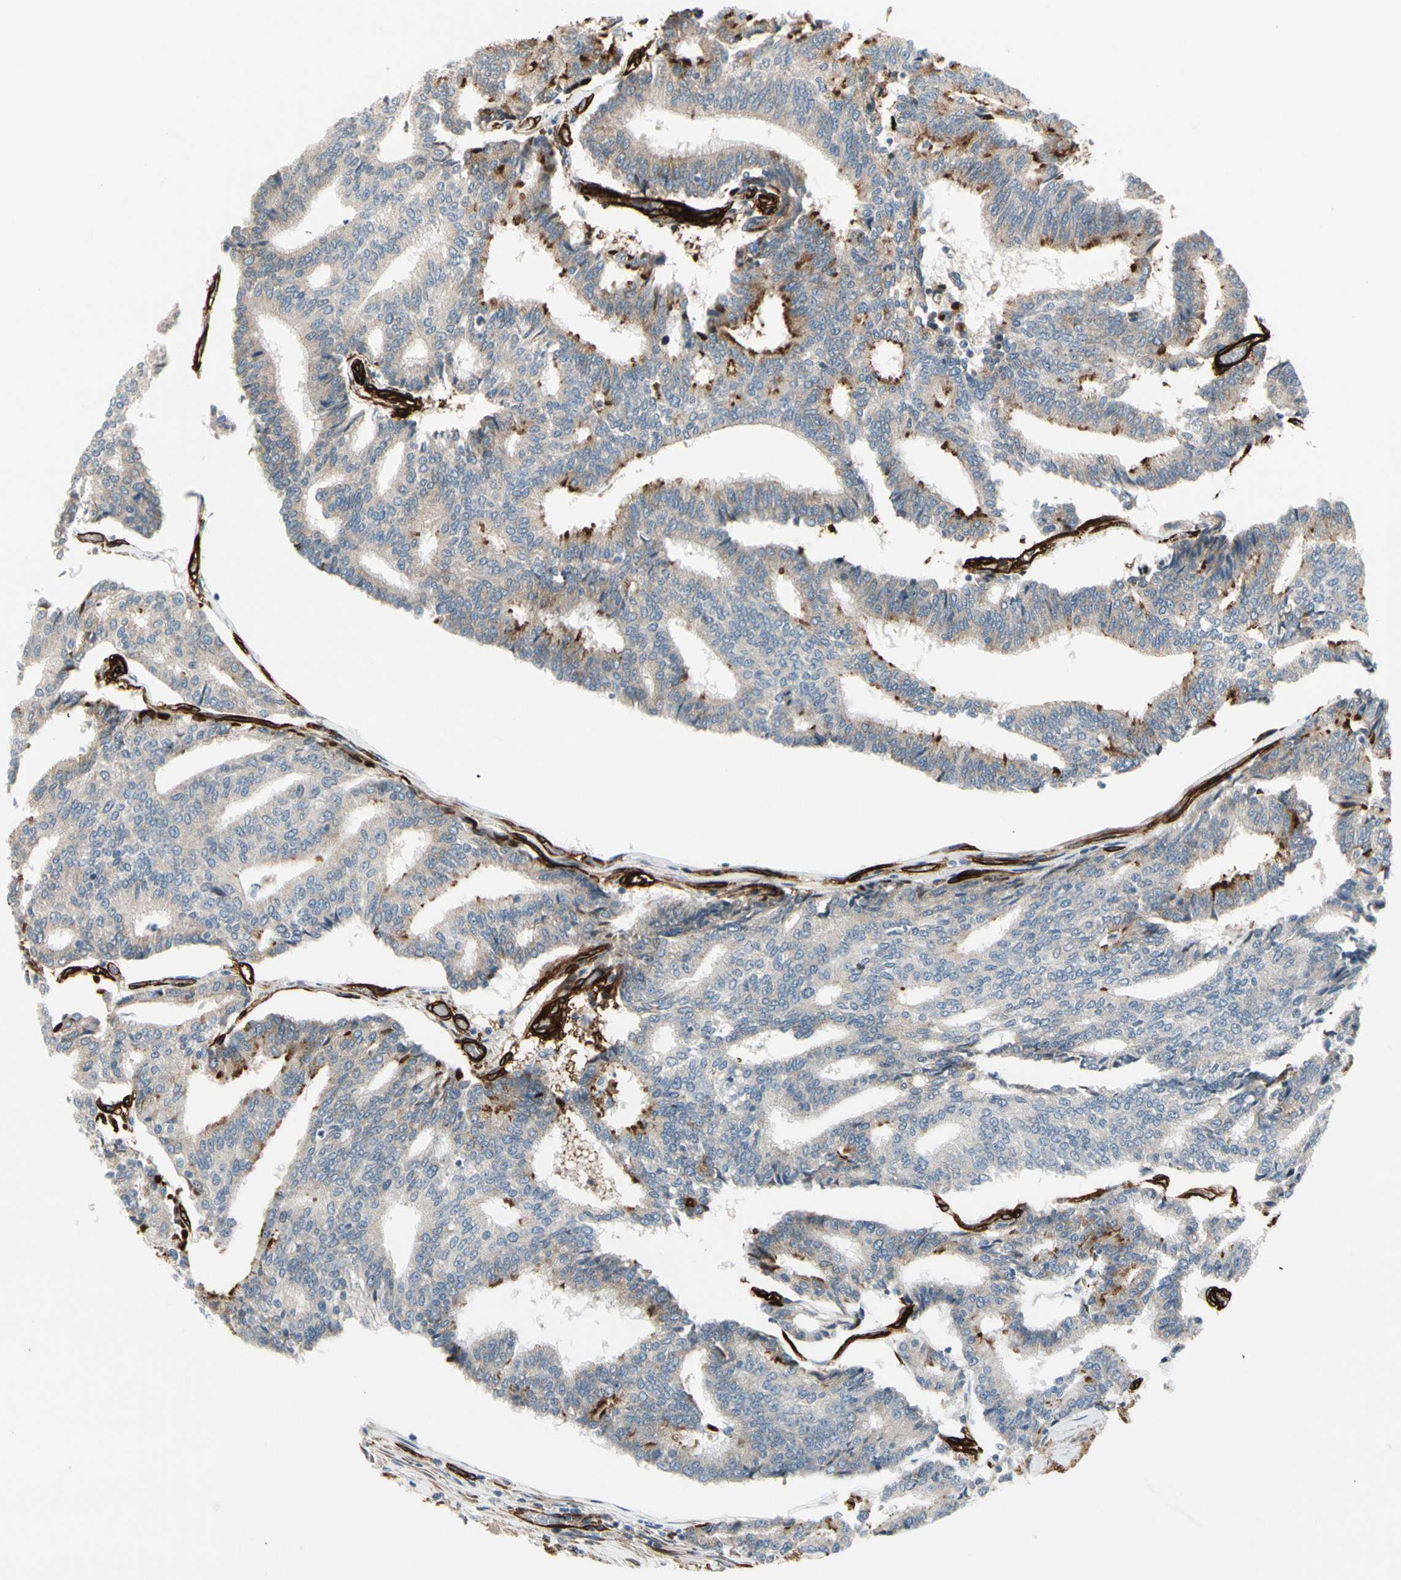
{"staining": {"intensity": "moderate", "quantity": "<25%", "location": "cytoplasmic/membranous"}, "tissue": "prostate cancer", "cell_type": "Tumor cells", "image_type": "cancer", "snomed": [{"axis": "morphology", "description": "Adenocarcinoma, High grade"}, {"axis": "topography", "description": "Prostate"}], "caption": "Immunohistochemical staining of prostate cancer exhibits low levels of moderate cytoplasmic/membranous staining in approximately <25% of tumor cells. The protein of interest is stained brown, and the nuclei are stained in blue (DAB IHC with brightfield microscopy, high magnification).", "gene": "MCAM", "patient": {"sex": "male", "age": 55}}